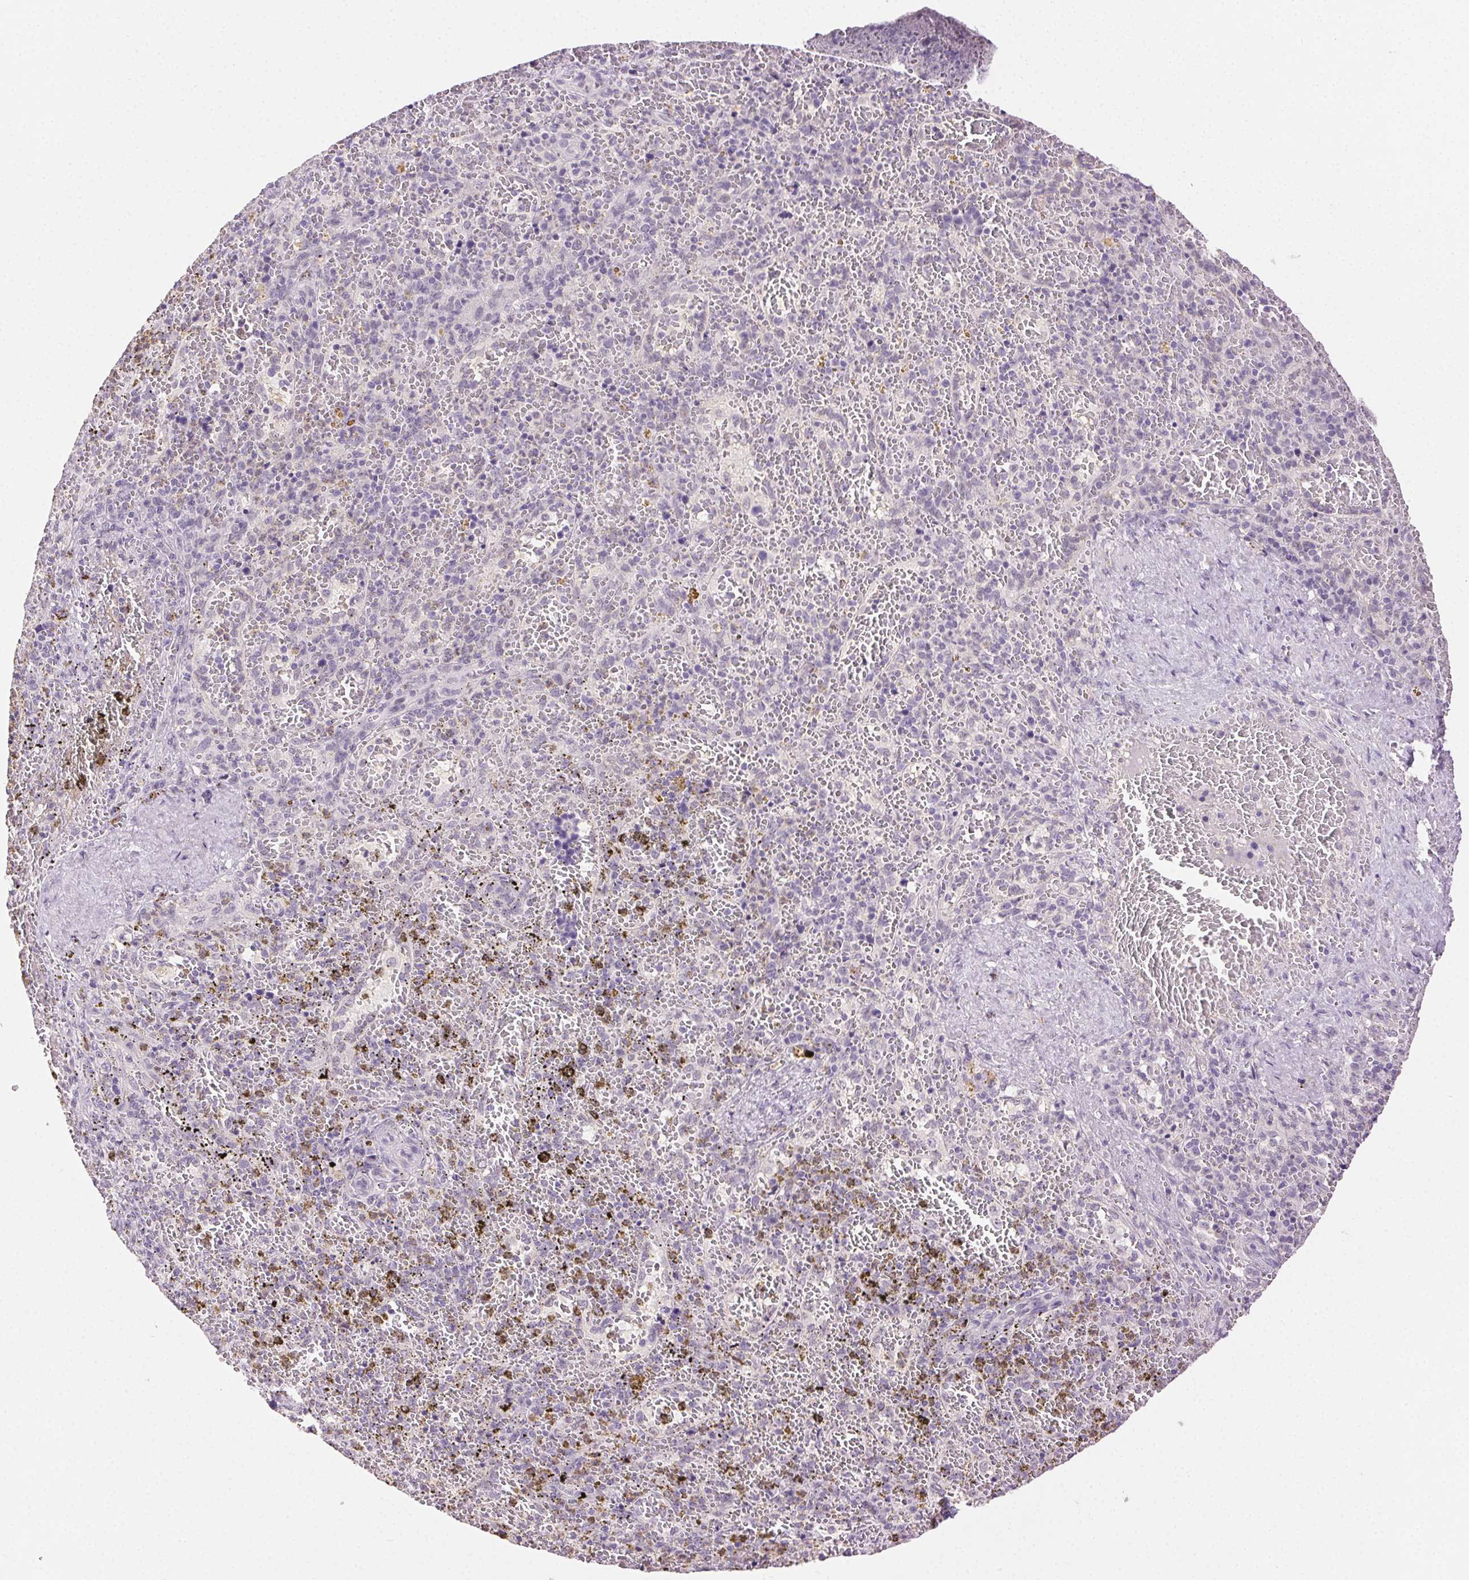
{"staining": {"intensity": "negative", "quantity": "none", "location": "none"}, "tissue": "spleen", "cell_type": "Cells in red pulp", "image_type": "normal", "snomed": [{"axis": "morphology", "description": "Normal tissue, NOS"}, {"axis": "topography", "description": "Spleen"}], "caption": "Spleen was stained to show a protein in brown. There is no significant positivity in cells in red pulp.", "gene": "CLDN10", "patient": {"sex": "female", "age": 50}}